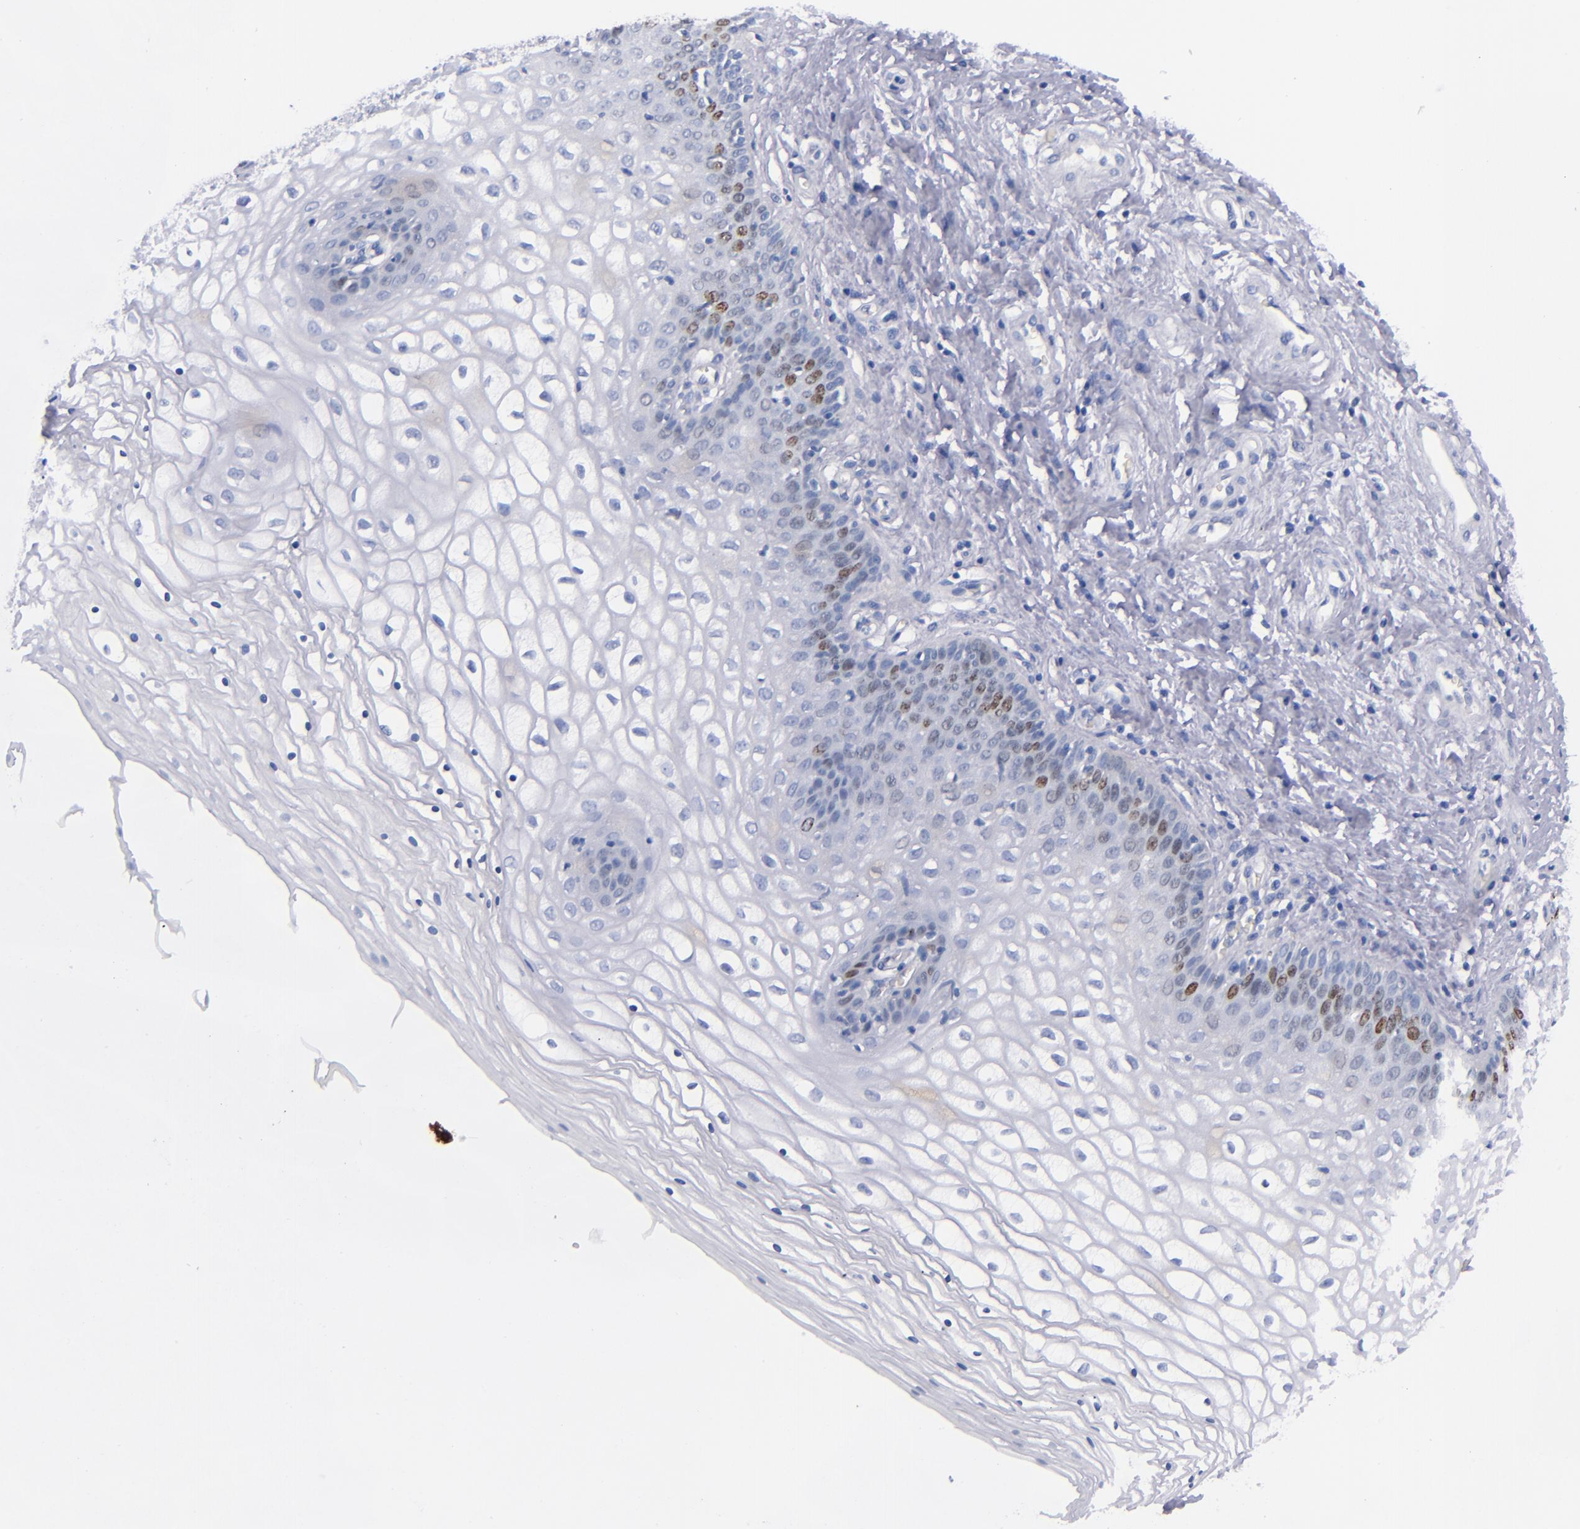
{"staining": {"intensity": "moderate", "quantity": "<25%", "location": "nuclear"}, "tissue": "vagina", "cell_type": "Squamous epithelial cells", "image_type": "normal", "snomed": [{"axis": "morphology", "description": "Normal tissue, NOS"}, {"axis": "topography", "description": "Vagina"}], "caption": "Brown immunohistochemical staining in benign vagina demonstrates moderate nuclear staining in about <25% of squamous epithelial cells.", "gene": "MCM7", "patient": {"sex": "female", "age": 34}}